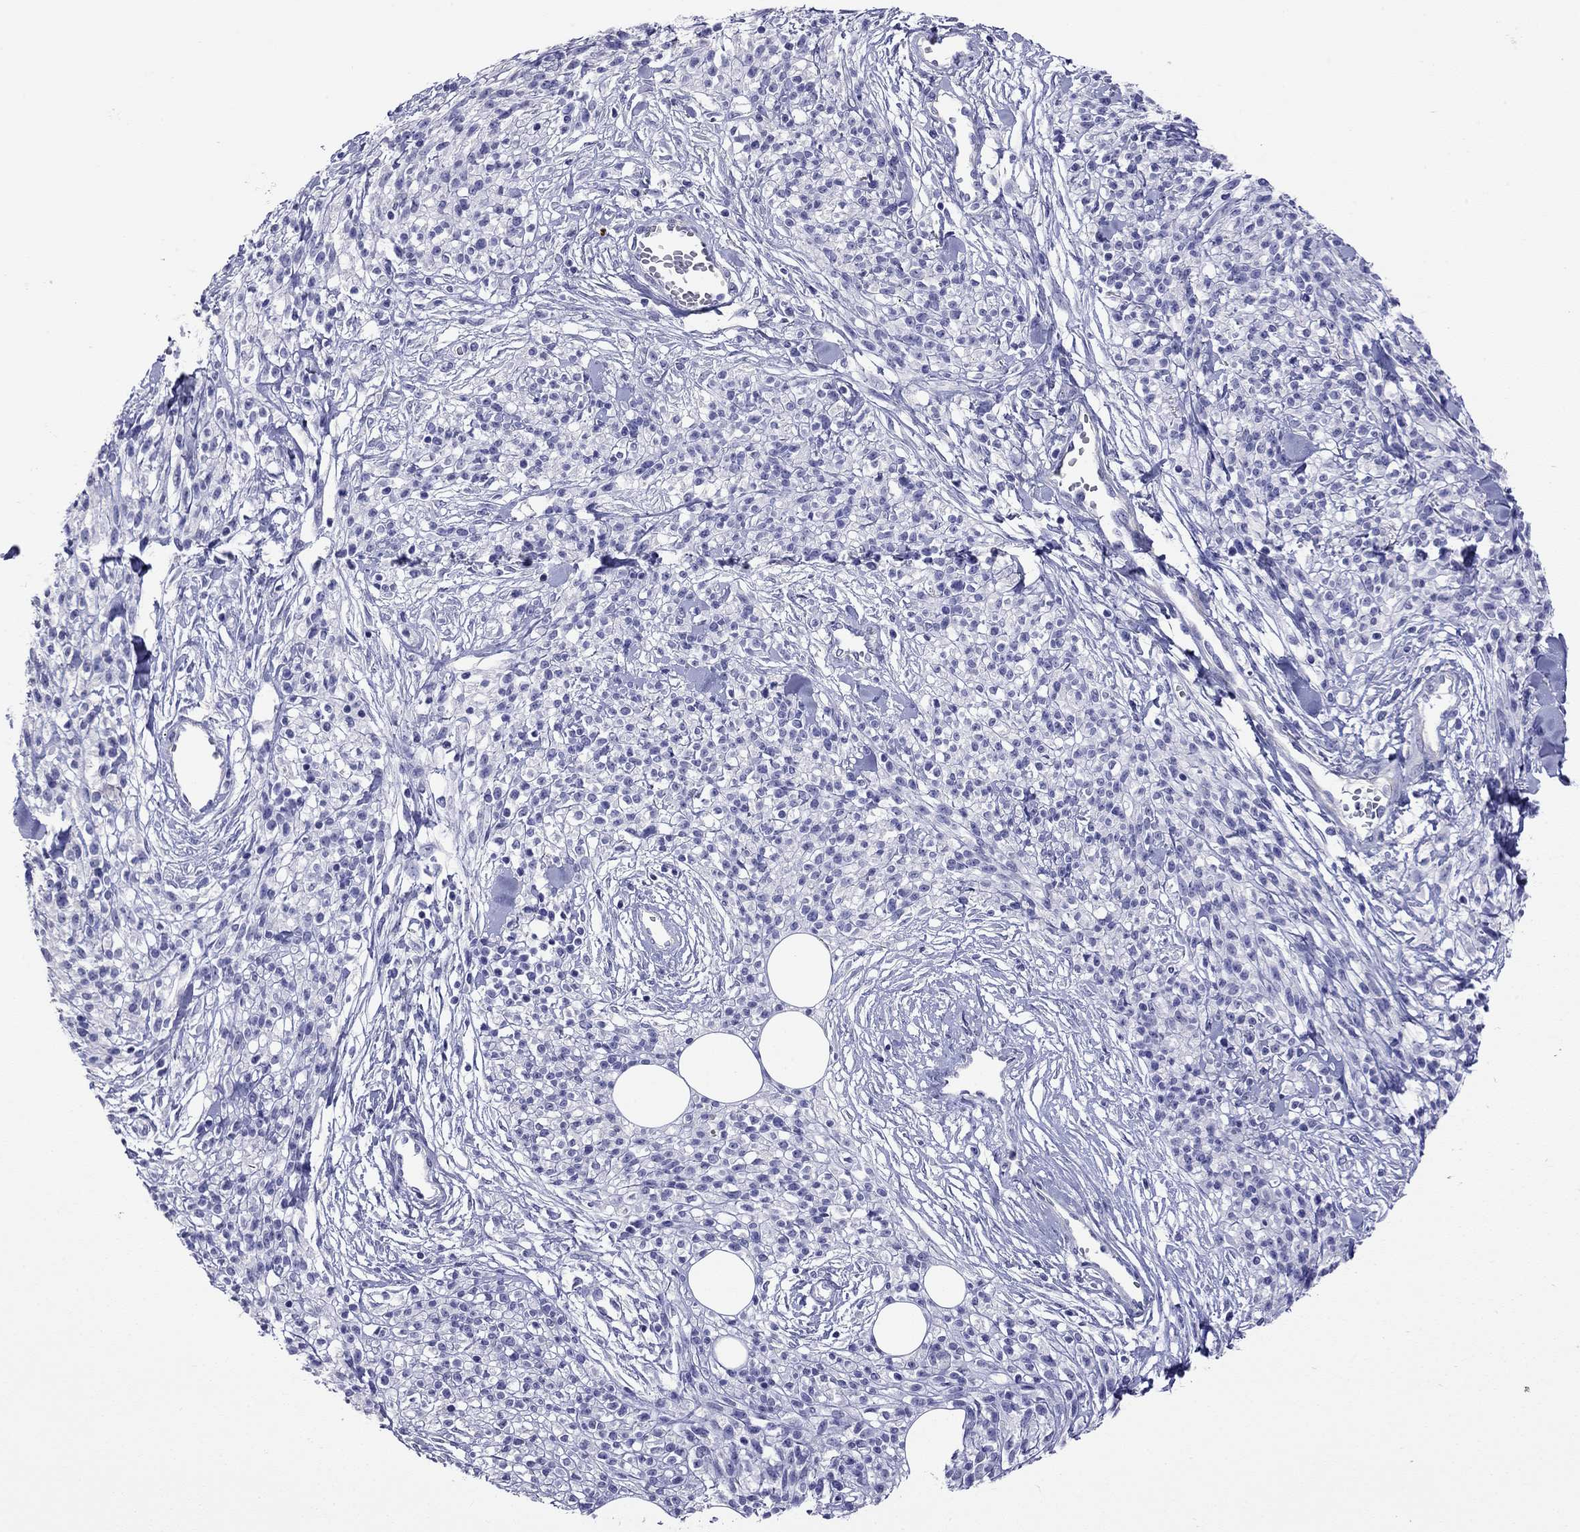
{"staining": {"intensity": "negative", "quantity": "none", "location": "none"}, "tissue": "melanoma", "cell_type": "Tumor cells", "image_type": "cancer", "snomed": [{"axis": "morphology", "description": "Malignant melanoma, NOS"}, {"axis": "topography", "description": "Skin"}, {"axis": "topography", "description": "Skin of trunk"}], "caption": "Photomicrograph shows no protein staining in tumor cells of melanoma tissue. (DAB IHC, high magnification).", "gene": "KIAA2012", "patient": {"sex": "male", "age": 74}}